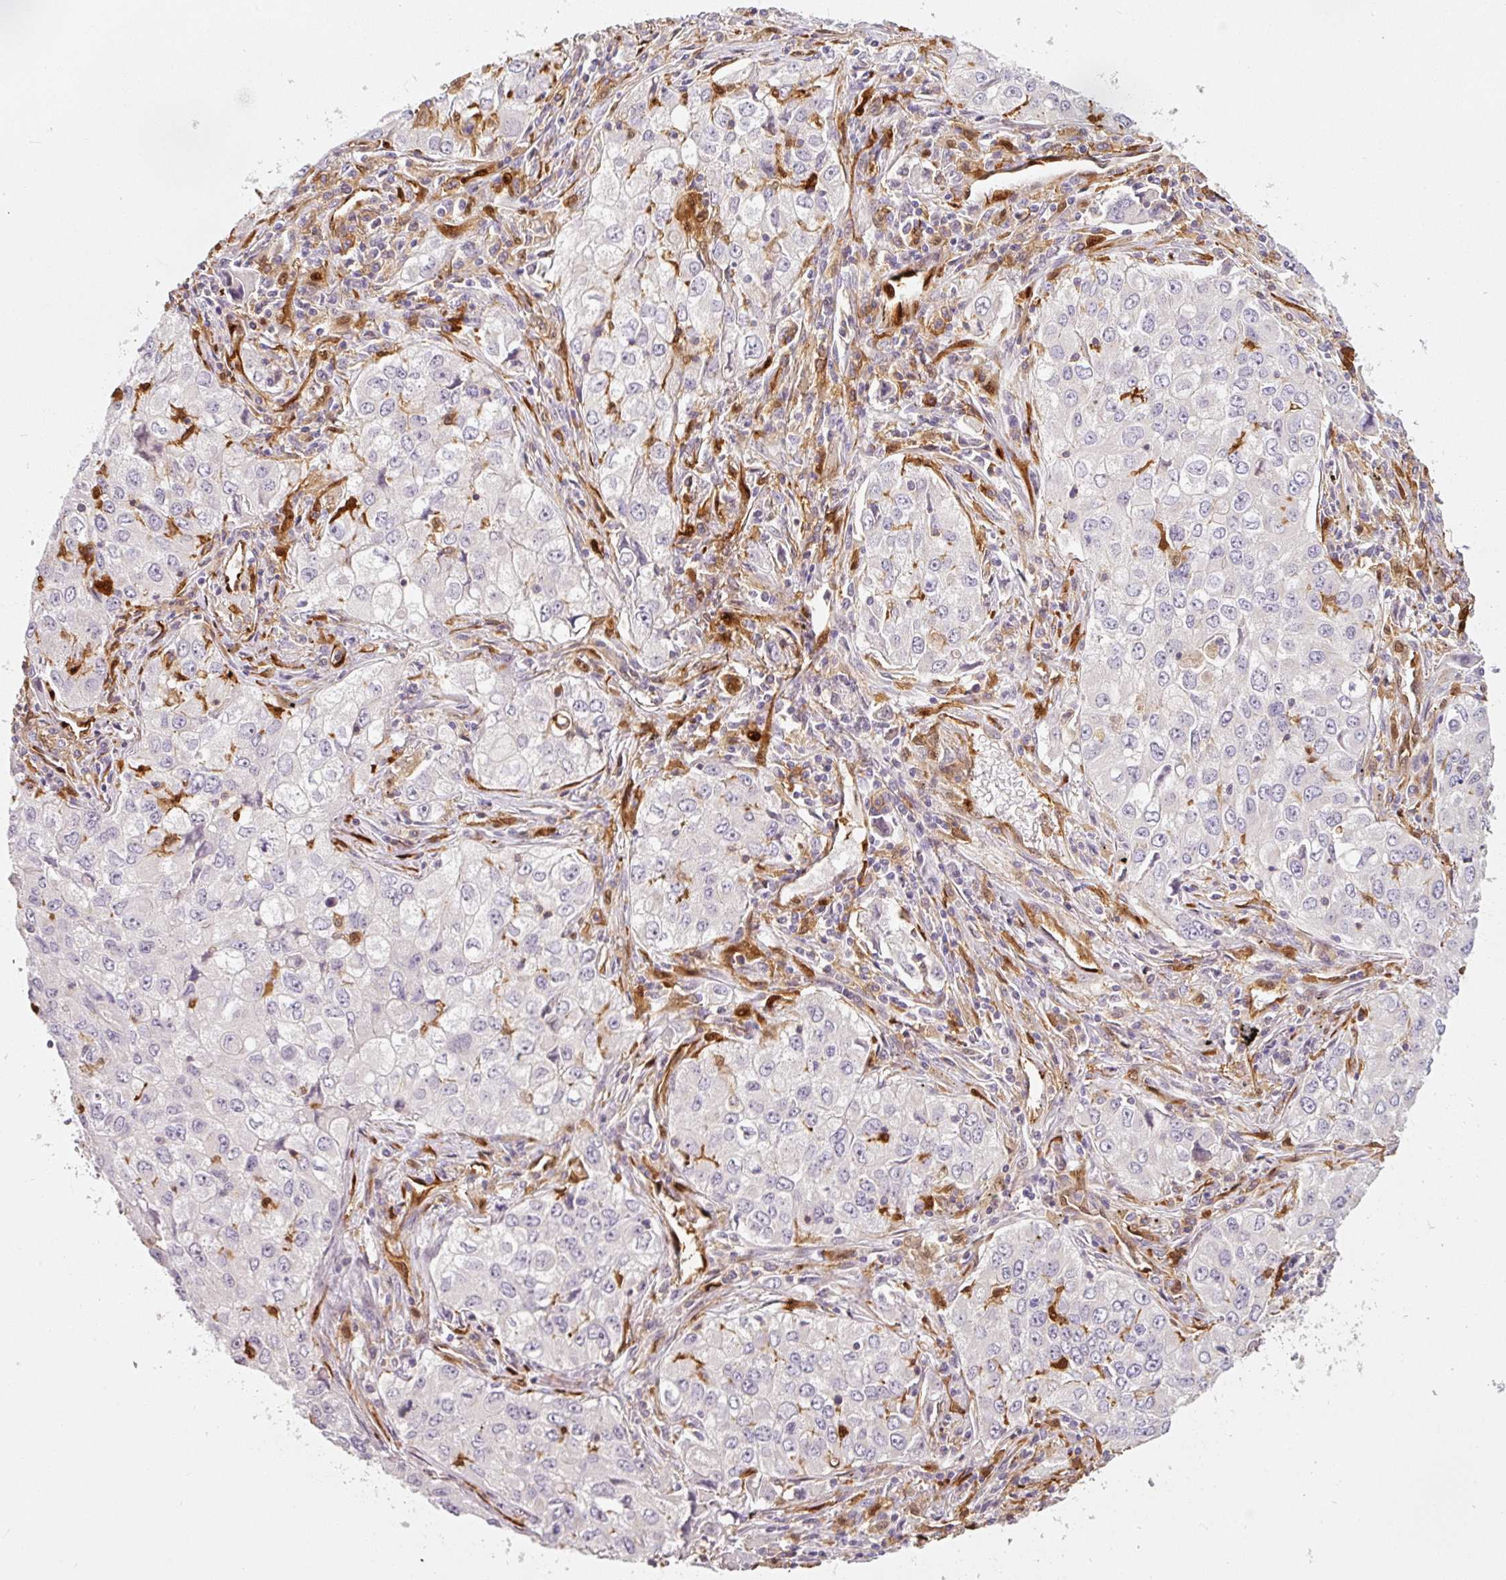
{"staining": {"intensity": "negative", "quantity": "none", "location": "none"}, "tissue": "lung cancer", "cell_type": "Tumor cells", "image_type": "cancer", "snomed": [{"axis": "morphology", "description": "Adenocarcinoma, NOS"}, {"axis": "morphology", "description": "Adenocarcinoma, metastatic, NOS"}, {"axis": "topography", "description": "Lymph node"}, {"axis": "topography", "description": "Lung"}], "caption": "DAB immunohistochemical staining of lung cancer displays no significant positivity in tumor cells.", "gene": "IQGAP2", "patient": {"sex": "female", "age": 42}}